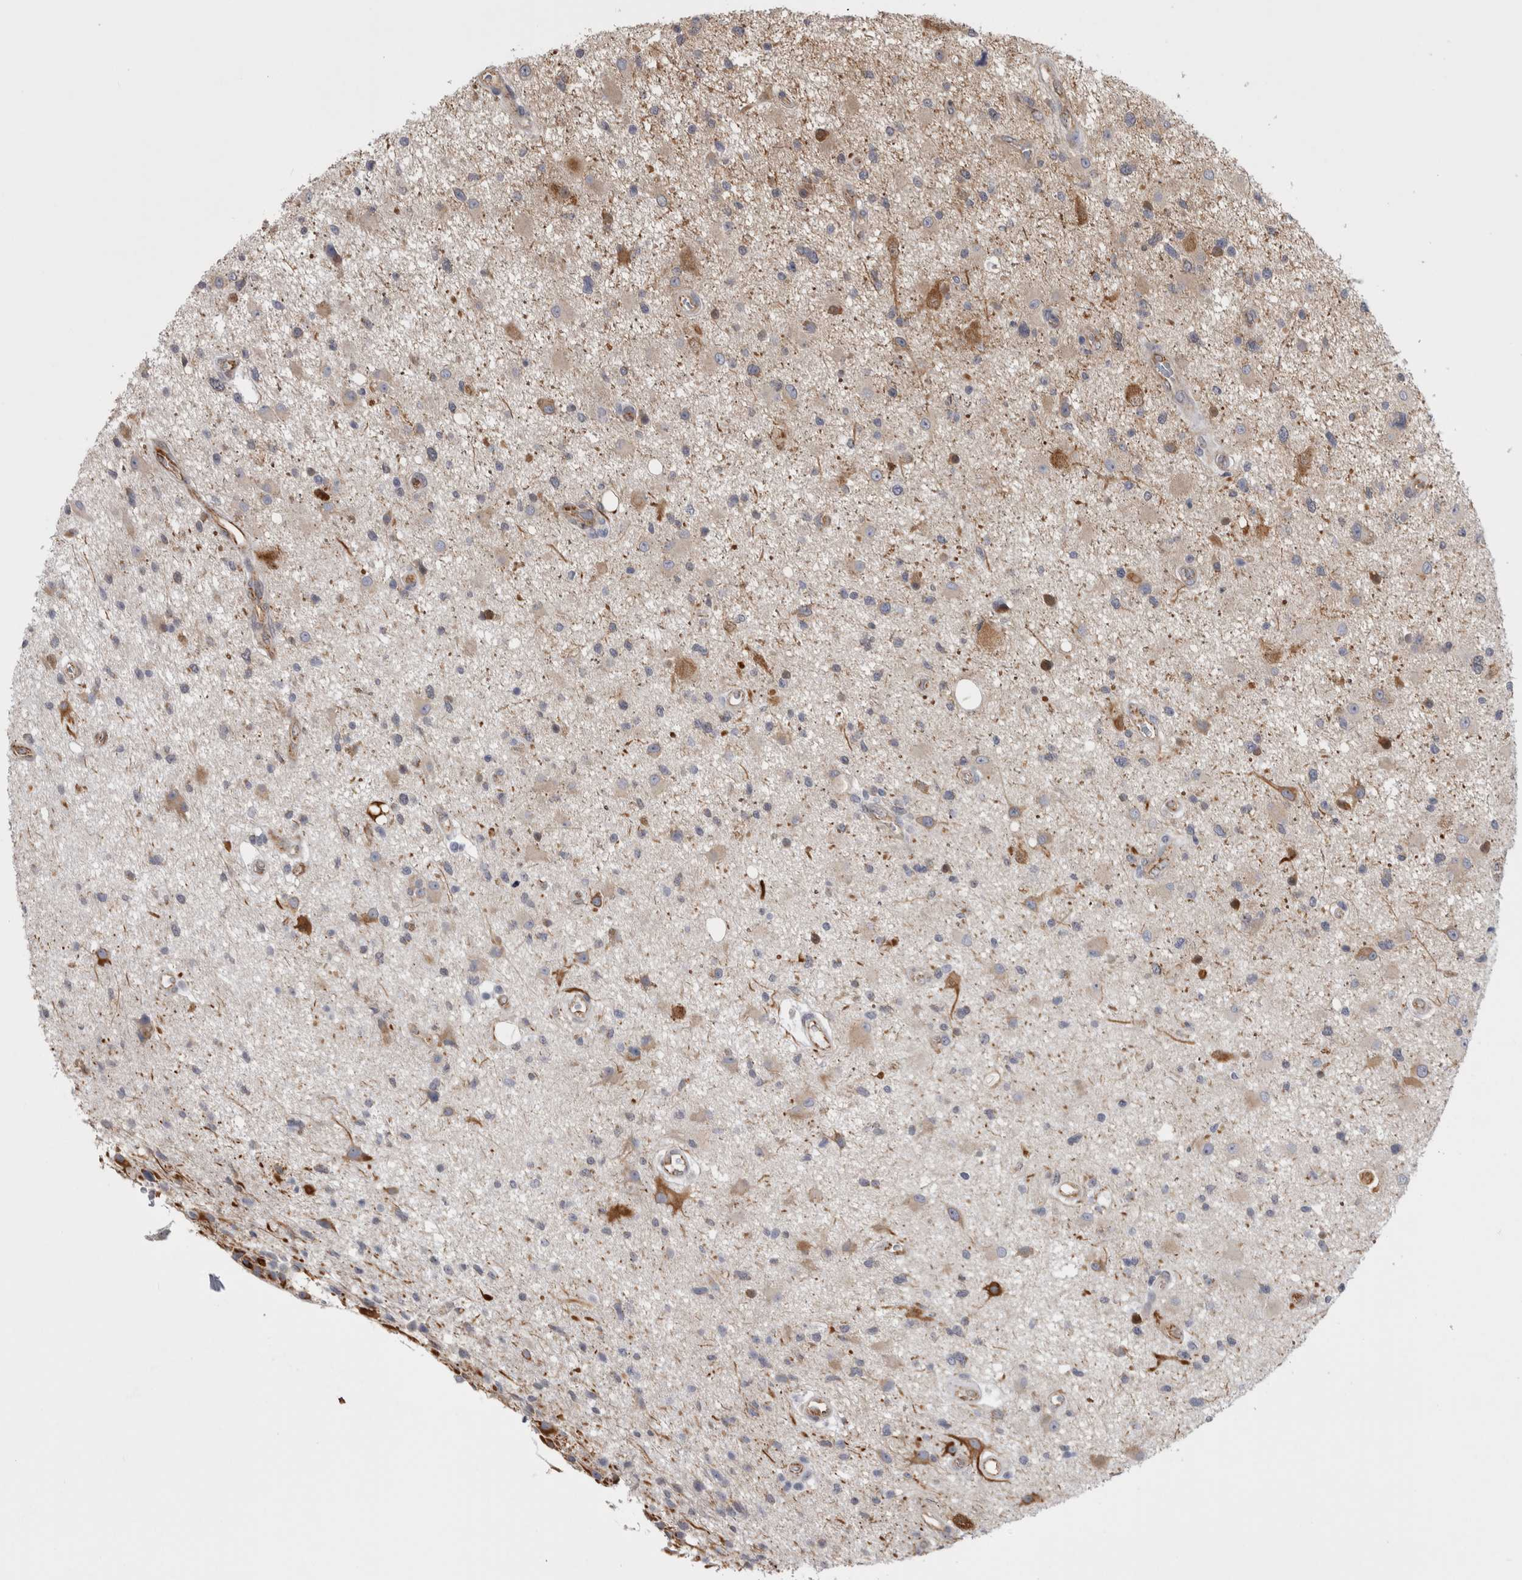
{"staining": {"intensity": "moderate", "quantity": "<25%", "location": "cytoplasmic/membranous"}, "tissue": "glioma", "cell_type": "Tumor cells", "image_type": "cancer", "snomed": [{"axis": "morphology", "description": "Glioma, malignant, High grade"}, {"axis": "topography", "description": "Brain"}], "caption": "Human glioma stained with a protein marker displays moderate staining in tumor cells.", "gene": "ACOT7", "patient": {"sex": "male", "age": 33}}